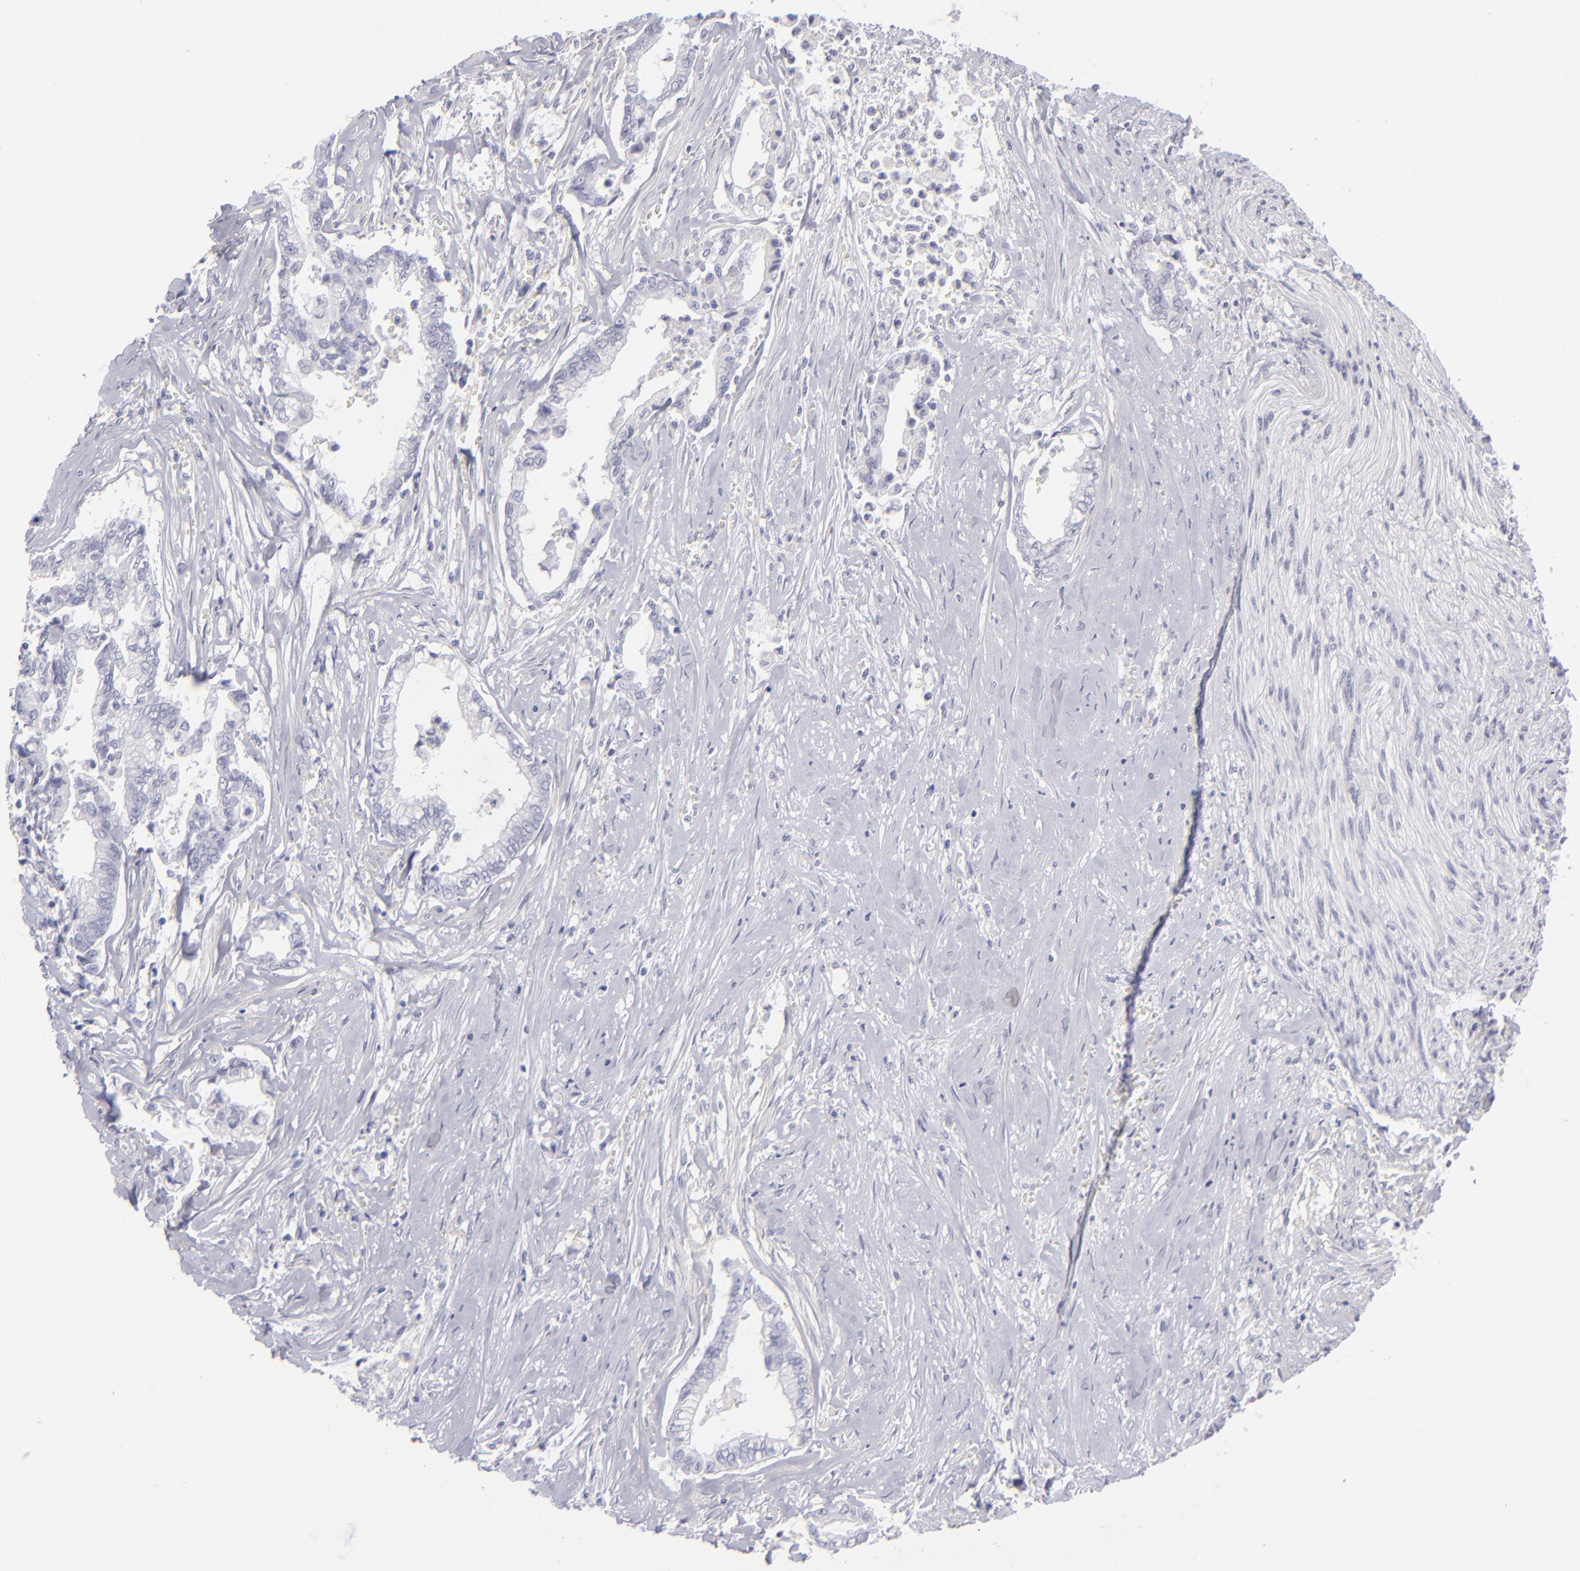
{"staining": {"intensity": "negative", "quantity": "none", "location": "none"}, "tissue": "liver cancer", "cell_type": "Tumor cells", "image_type": "cancer", "snomed": [{"axis": "morphology", "description": "Cholangiocarcinoma"}, {"axis": "topography", "description": "Liver"}], "caption": "IHC of liver cholangiocarcinoma reveals no staining in tumor cells. The staining was performed using DAB to visualize the protein expression in brown, while the nuclei were stained in blue with hematoxylin (Magnification: 20x).", "gene": "MYH11", "patient": {"sex": "male", "age": 57}}